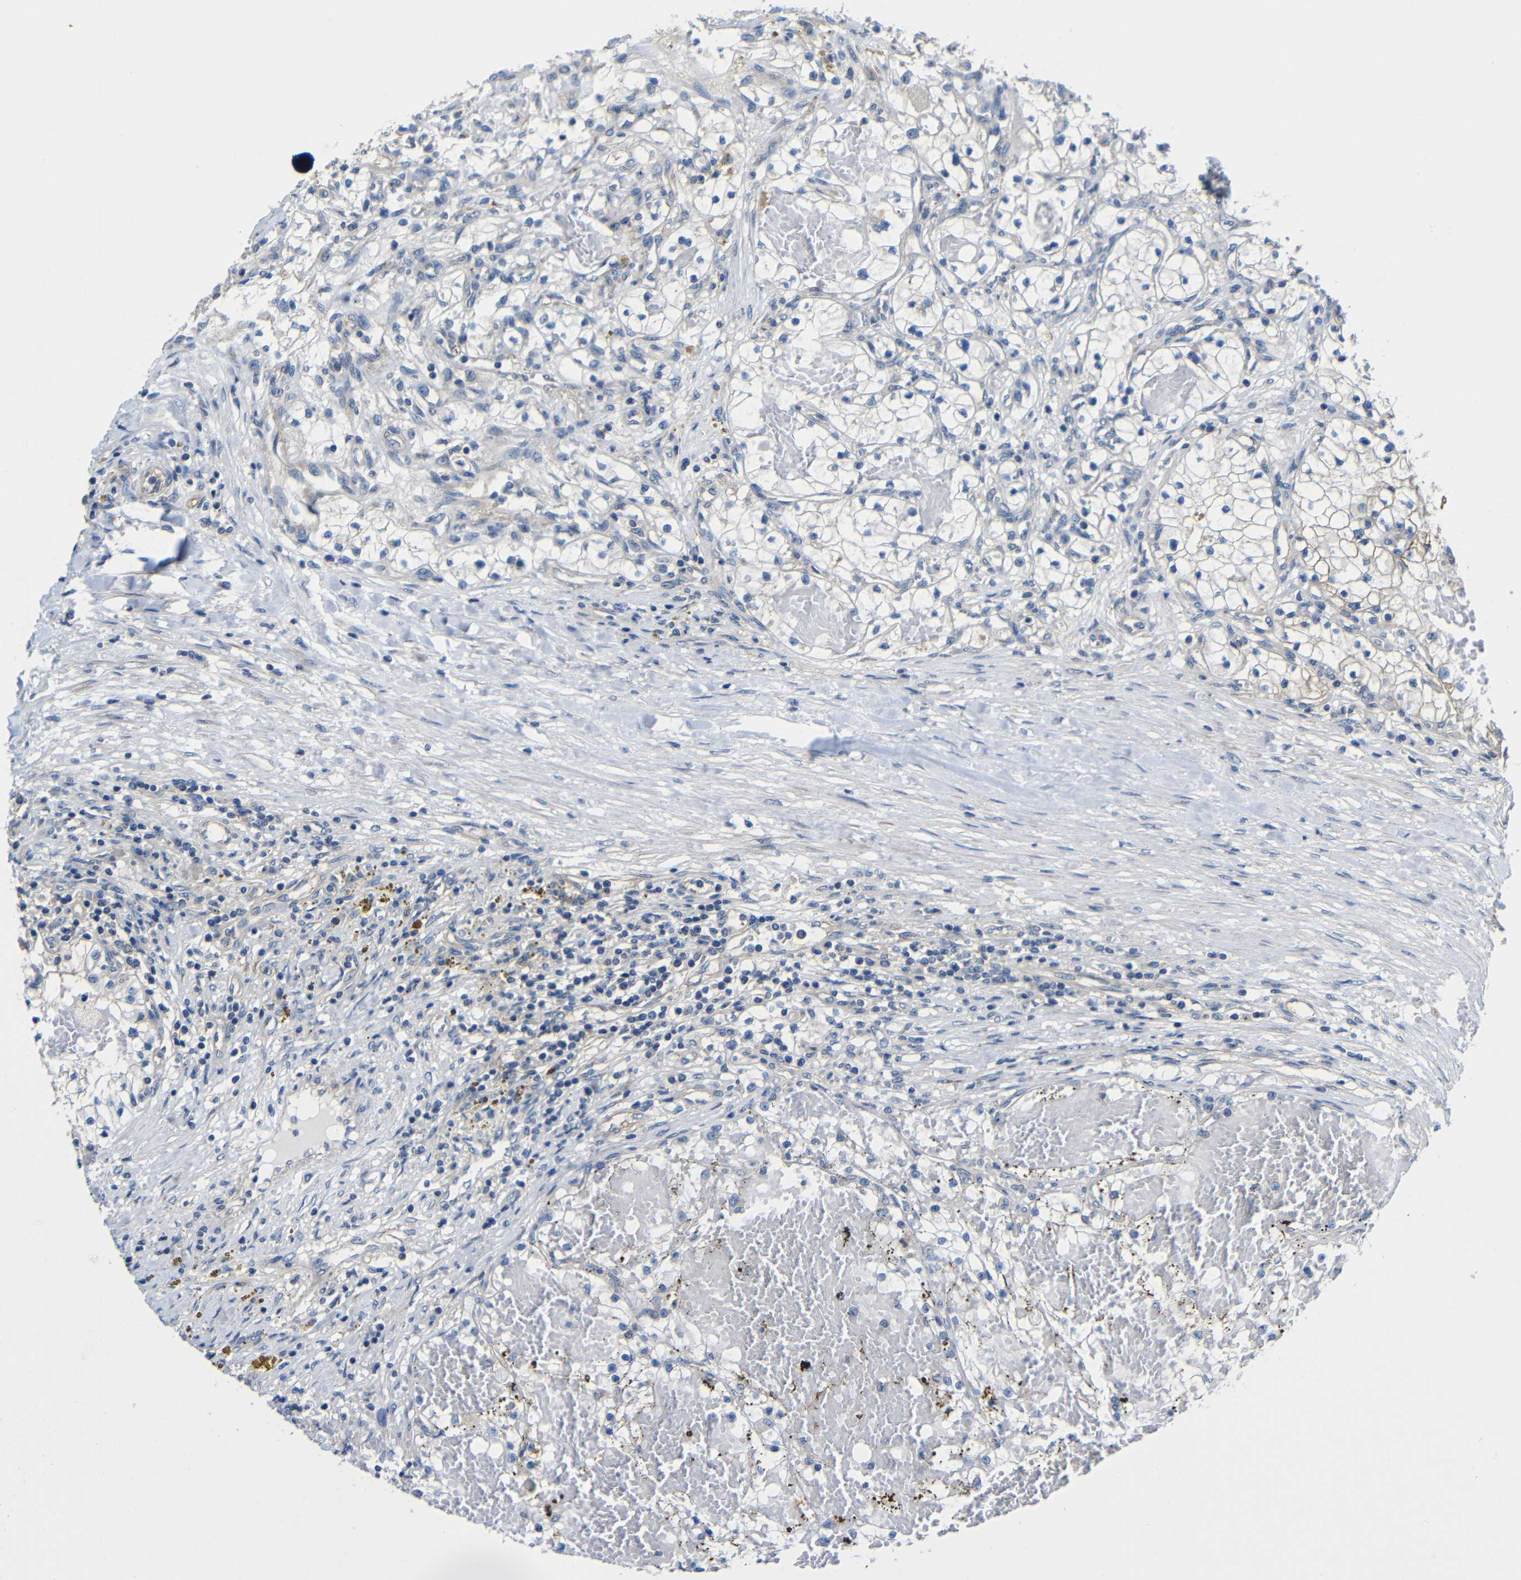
{"staining": {"intensity": "negative", "quantity": "none", "location": "none"}, "tissue": "renal cancer", "cell_type": "Tumor cells", "image_type": "cancer", "snomed": [{"axis": "morphology", "description": "Adenocarcinoma, NOS"}, {"axis": "topography", "description": "Kidney"}], "caption": "This is a photomicrograph of IHC staining of renal cancer, which shows no expression in tumor cells.", "gene": "ZNF90", "patient": {"sex": "male", "age": 68}}